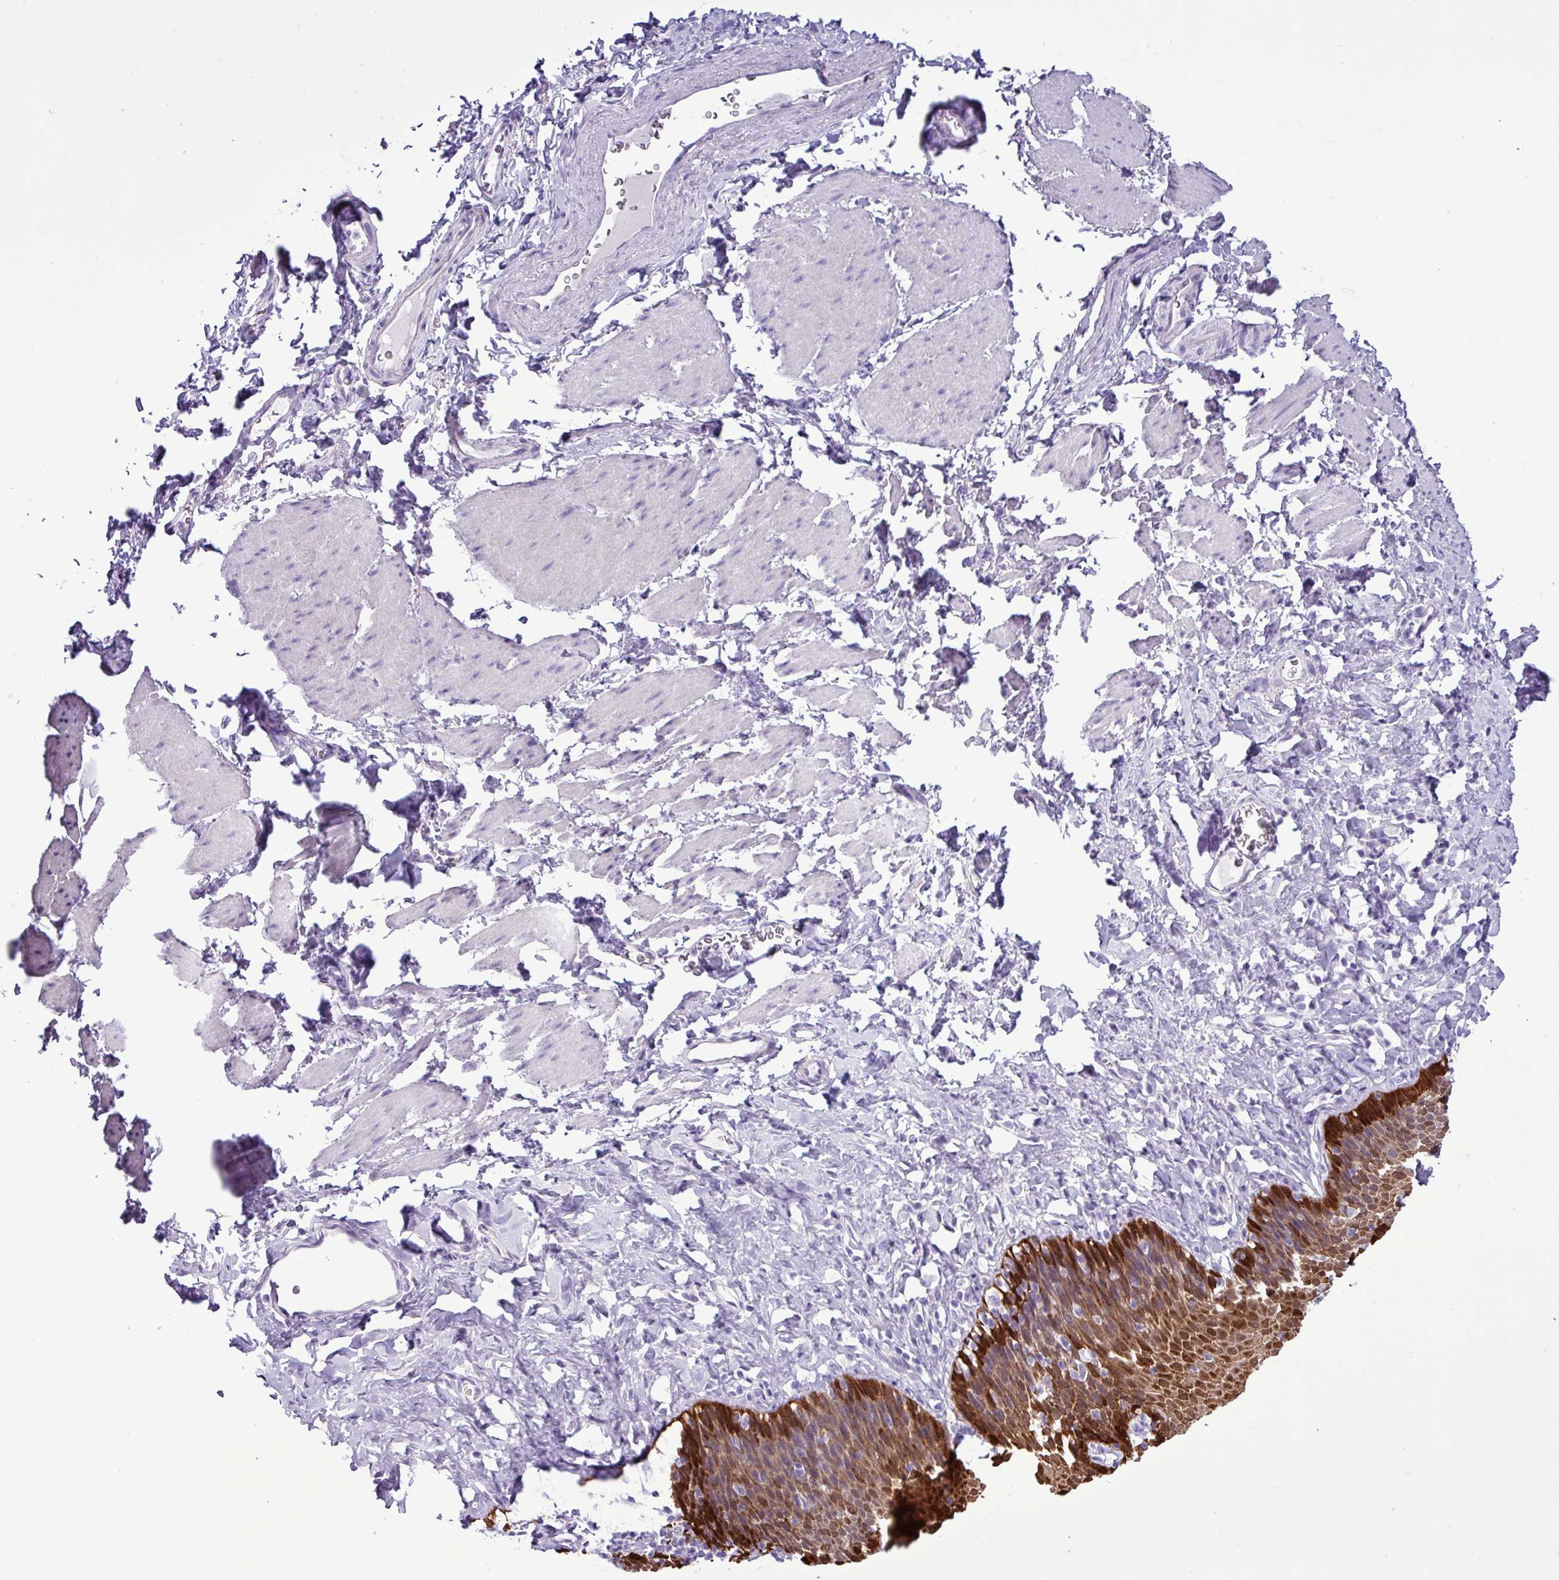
{"staining": {"intensity": "strong", "quantity": ">75%", "location": "cytoplasmic/membranous,nuclear"}, "tissue": "esophagus", "cell_type": "Squamous epithelial cells", "image_type": "normal", "snomed": [{"axis": "morphology", "description": "Normal tissue, NOS"}, {"axis": "topography", "description": "Esophagus"}], "caption": "Immunohistochemistry histopathology image of normal esophagus stained for a protein (brown), which shows high levels of strong cytoplasmic/membranous,nuclear expression in about >75% of squamous epithelial cells.", "gene": "ALDH3A1", "patient": {"sex": "female", "age": 61}}